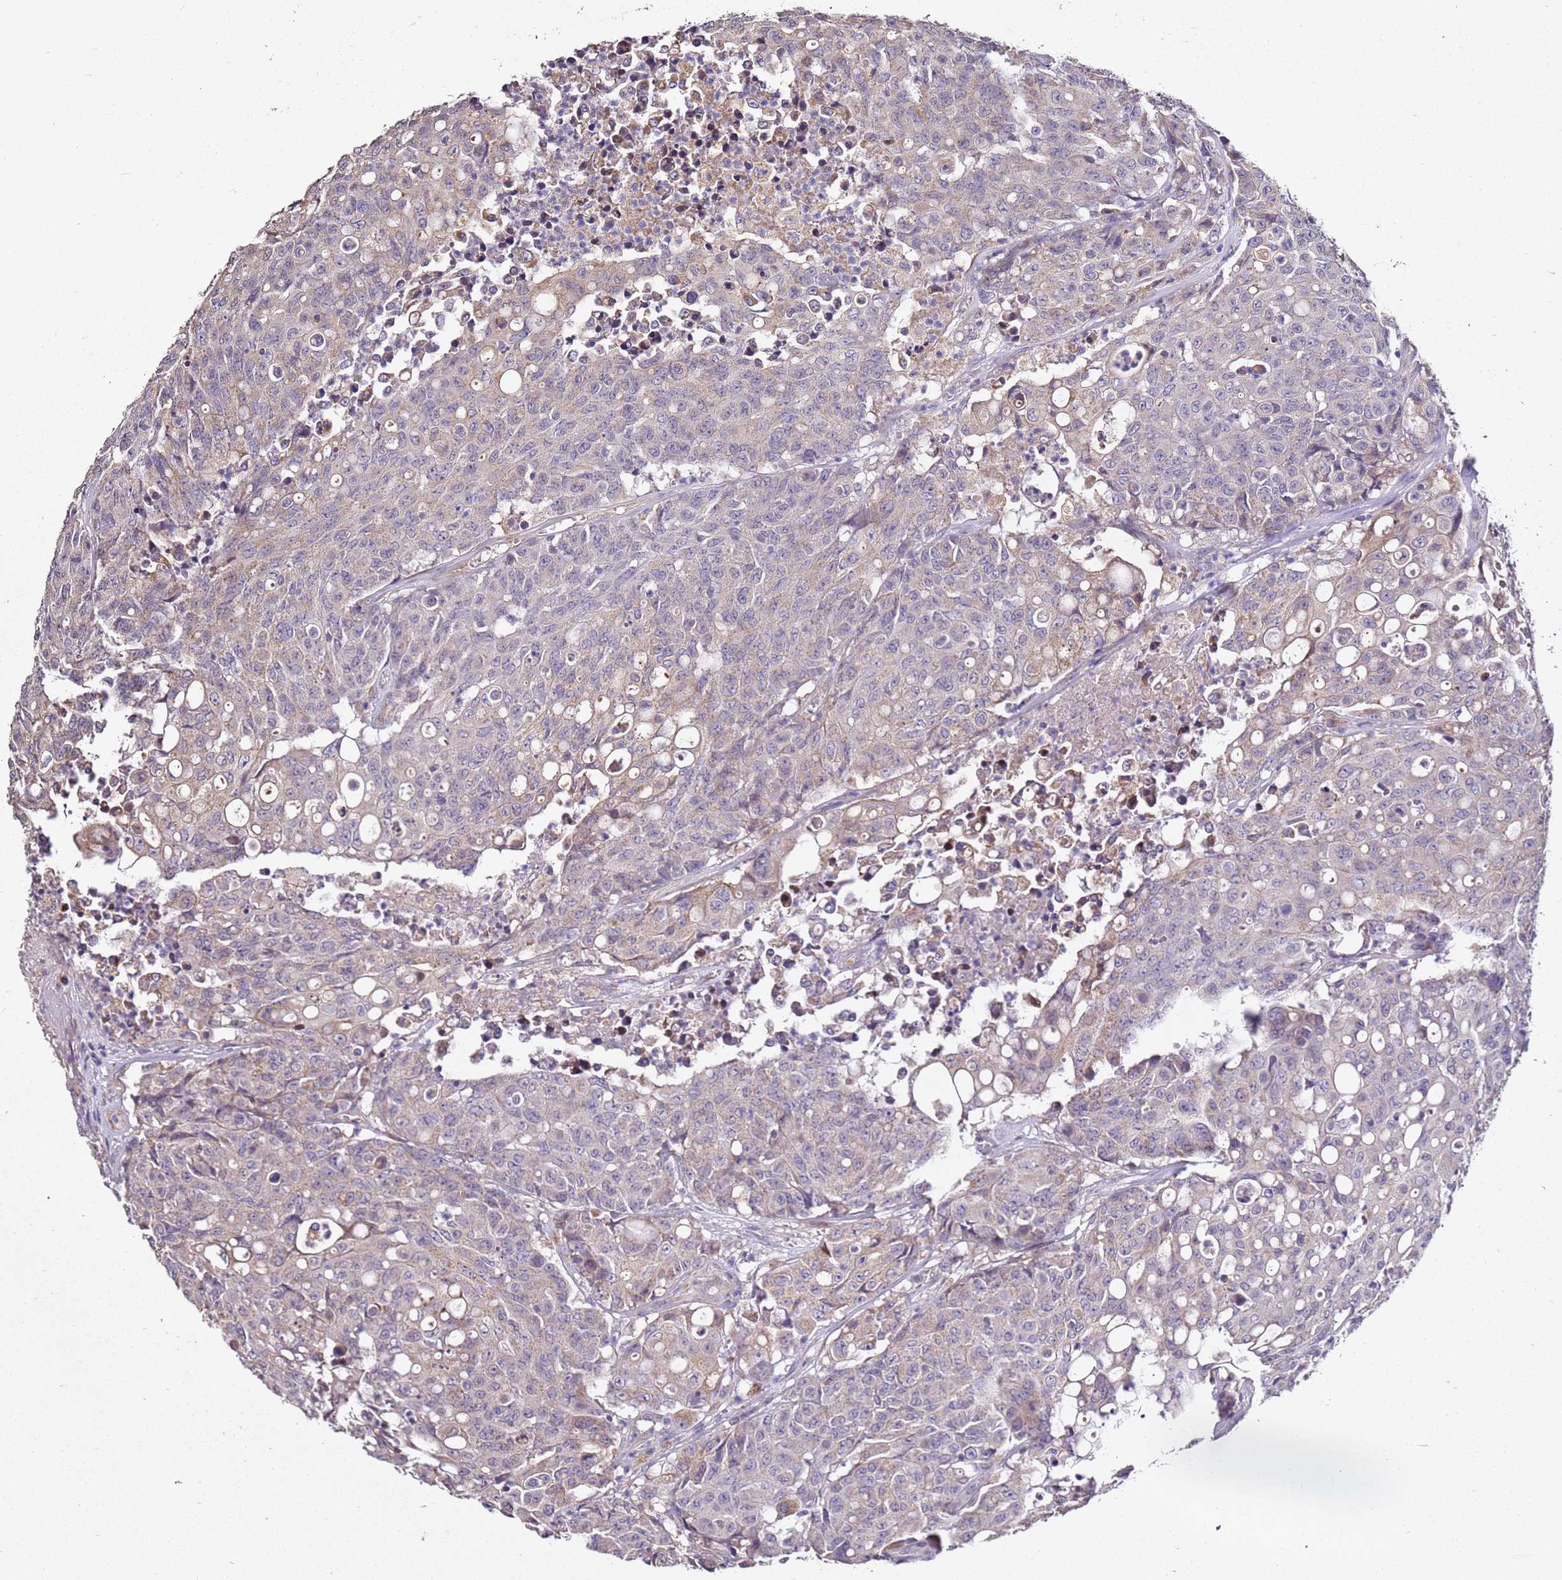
{"staining": {"intensity": "negative", "quantity": "none", "location": "none"}, "tissue": "colorectal cancer", "cell_type": "Tumor cells", "image_type": "cancer", "snomed": [{"axis": "morphology", "description": "Adenocarcinoma, NOS"}, {"axis": "topography", "description": "Colon"}], "caption": "DAB (3,3'-diaminobenzidine) immunohistochemical staining of colorectal cancer displays no significant positivity in tumor cells.", "gene": "OR2B11", "patient": {"sex": "male", "age": 51}}